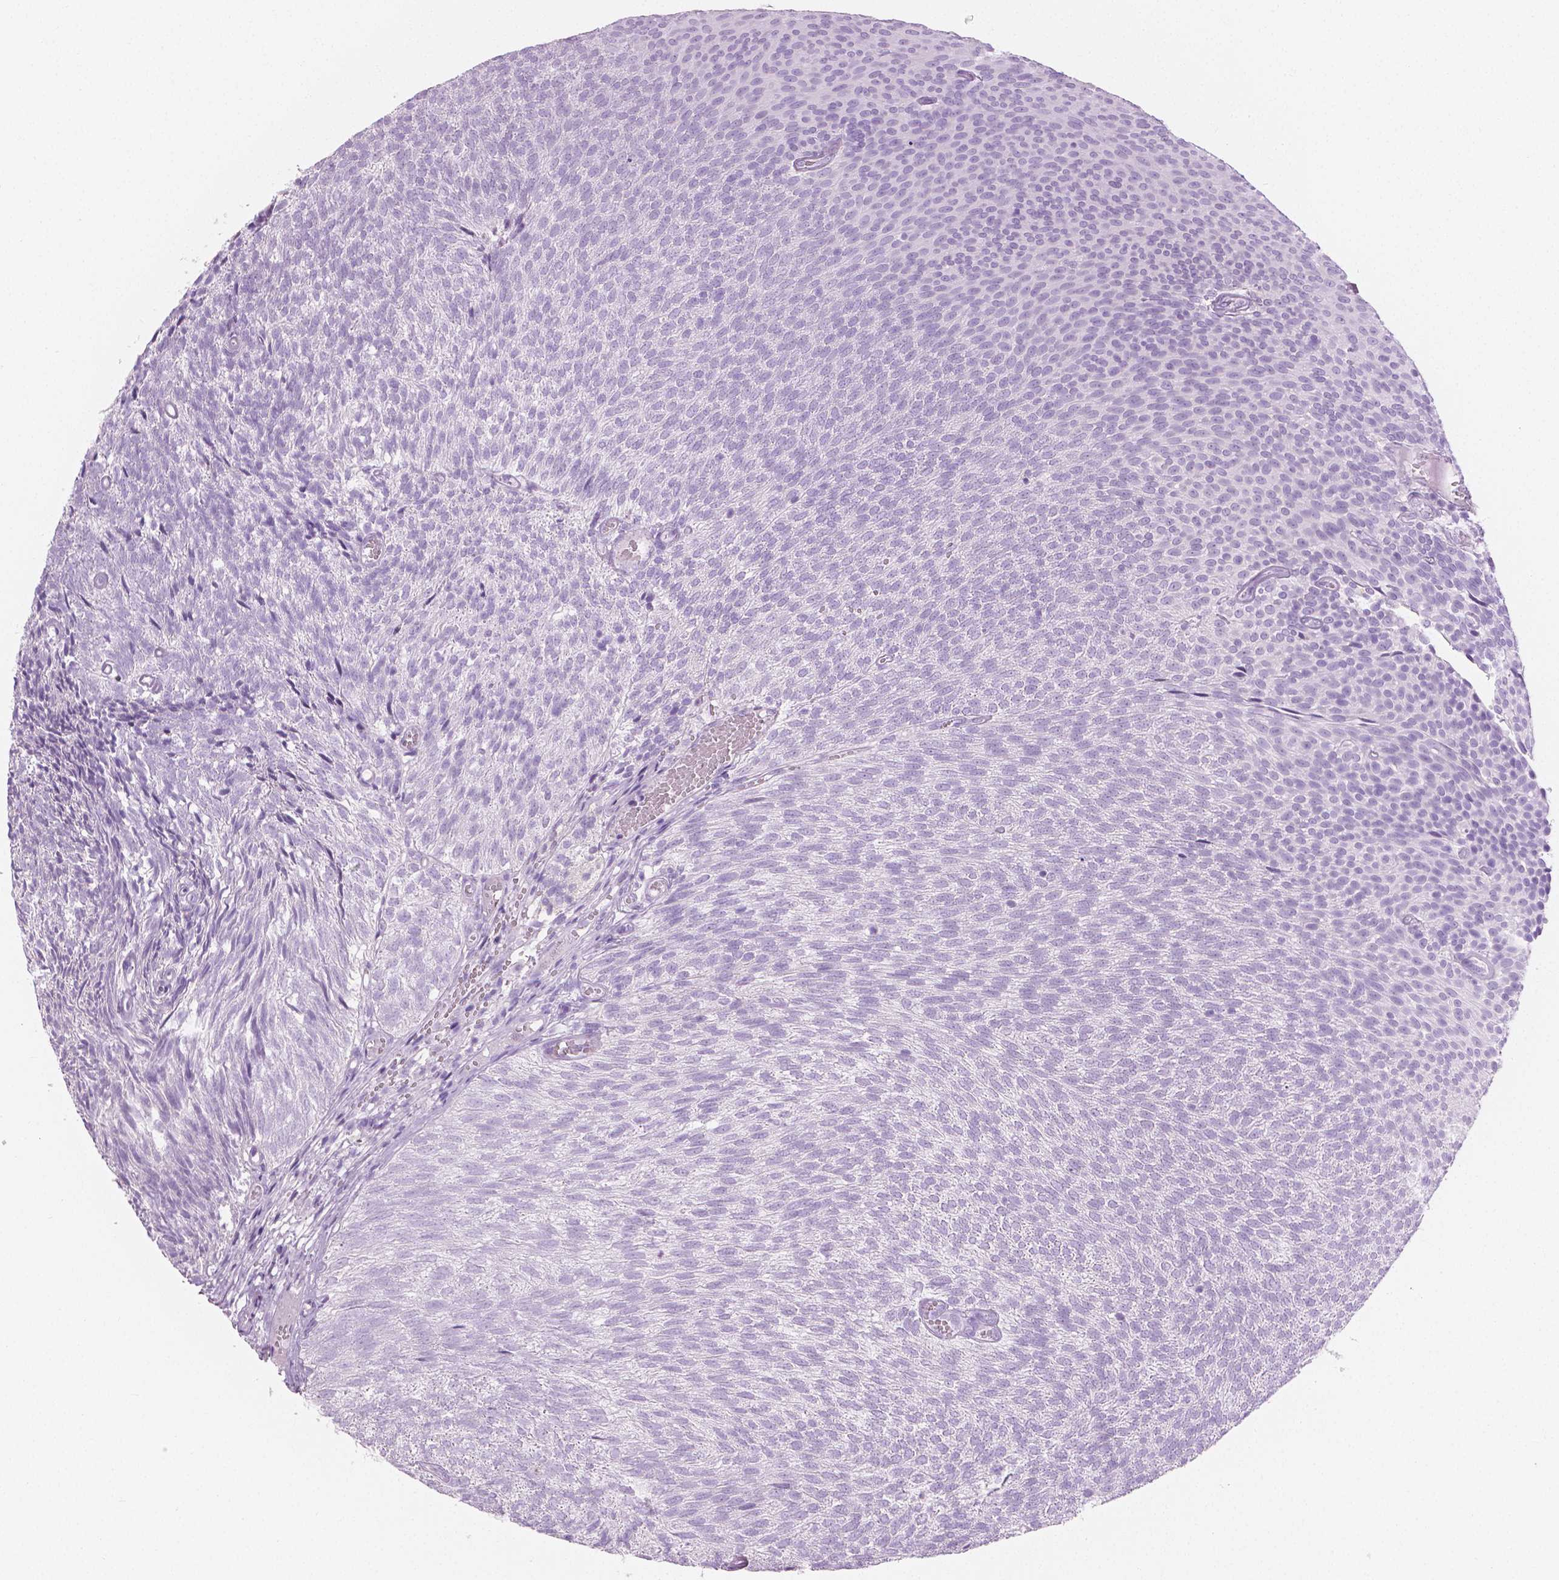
{"staining": {"intensity": "negative", "quantity": "none", "location": "none"}, "tissue": "urothelial cancer", "cell_type": "Tumor cells", "image_type": "cancer", "snomed": [{"axis": "morphology", "description": "Urothelial carcinoma, Low grade"}, {"axis": "topography", "description": "Urinary bladder"}], "caption": "Urothelial carcinoma (low-grade) was stained to show a protein in brown. There is no significant positivity in tumor cells.", "gene": "PLIN4", "patient": {"sex": "male", "age": 77}}